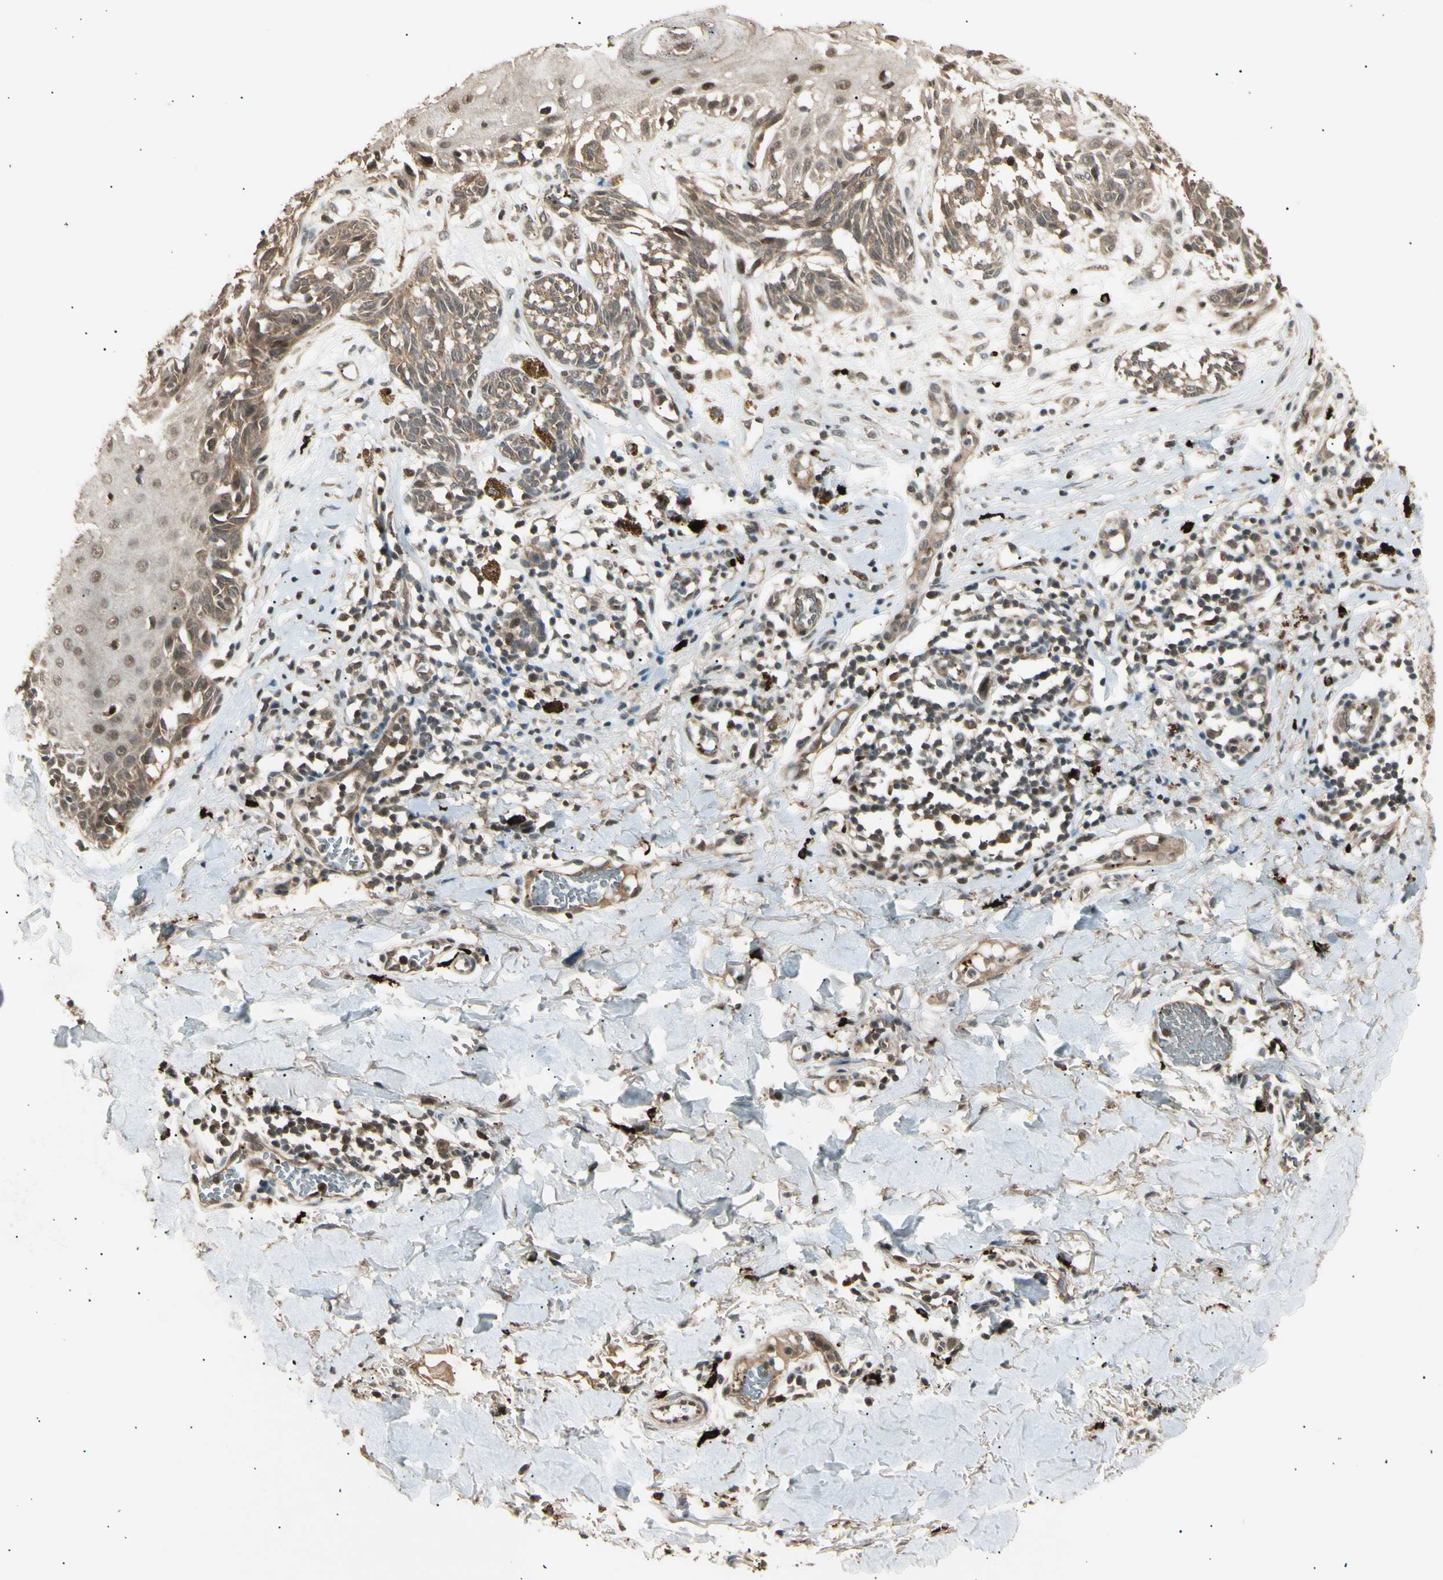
{"staining": {"intensity": "weak", "quantity": ">75%", "location": "cytoplasmic/membranous"}, "tissue": "melanoma", "cell_type": "Tumor cells", "image_type": "cancer", "snomed": [{"axis": "morphology", "description": "Malignant melanoma, NOS"}, {"axis": "topography", "description": "Skin"}], "caption": "Melanoma tissue shows weak cytoplasmic/membranous staining in approximately >75% of tumor cells, visualized by immunohistochemistry.", "gene": "NUAK2", "patient": {"sex": "male", "age": 64}}